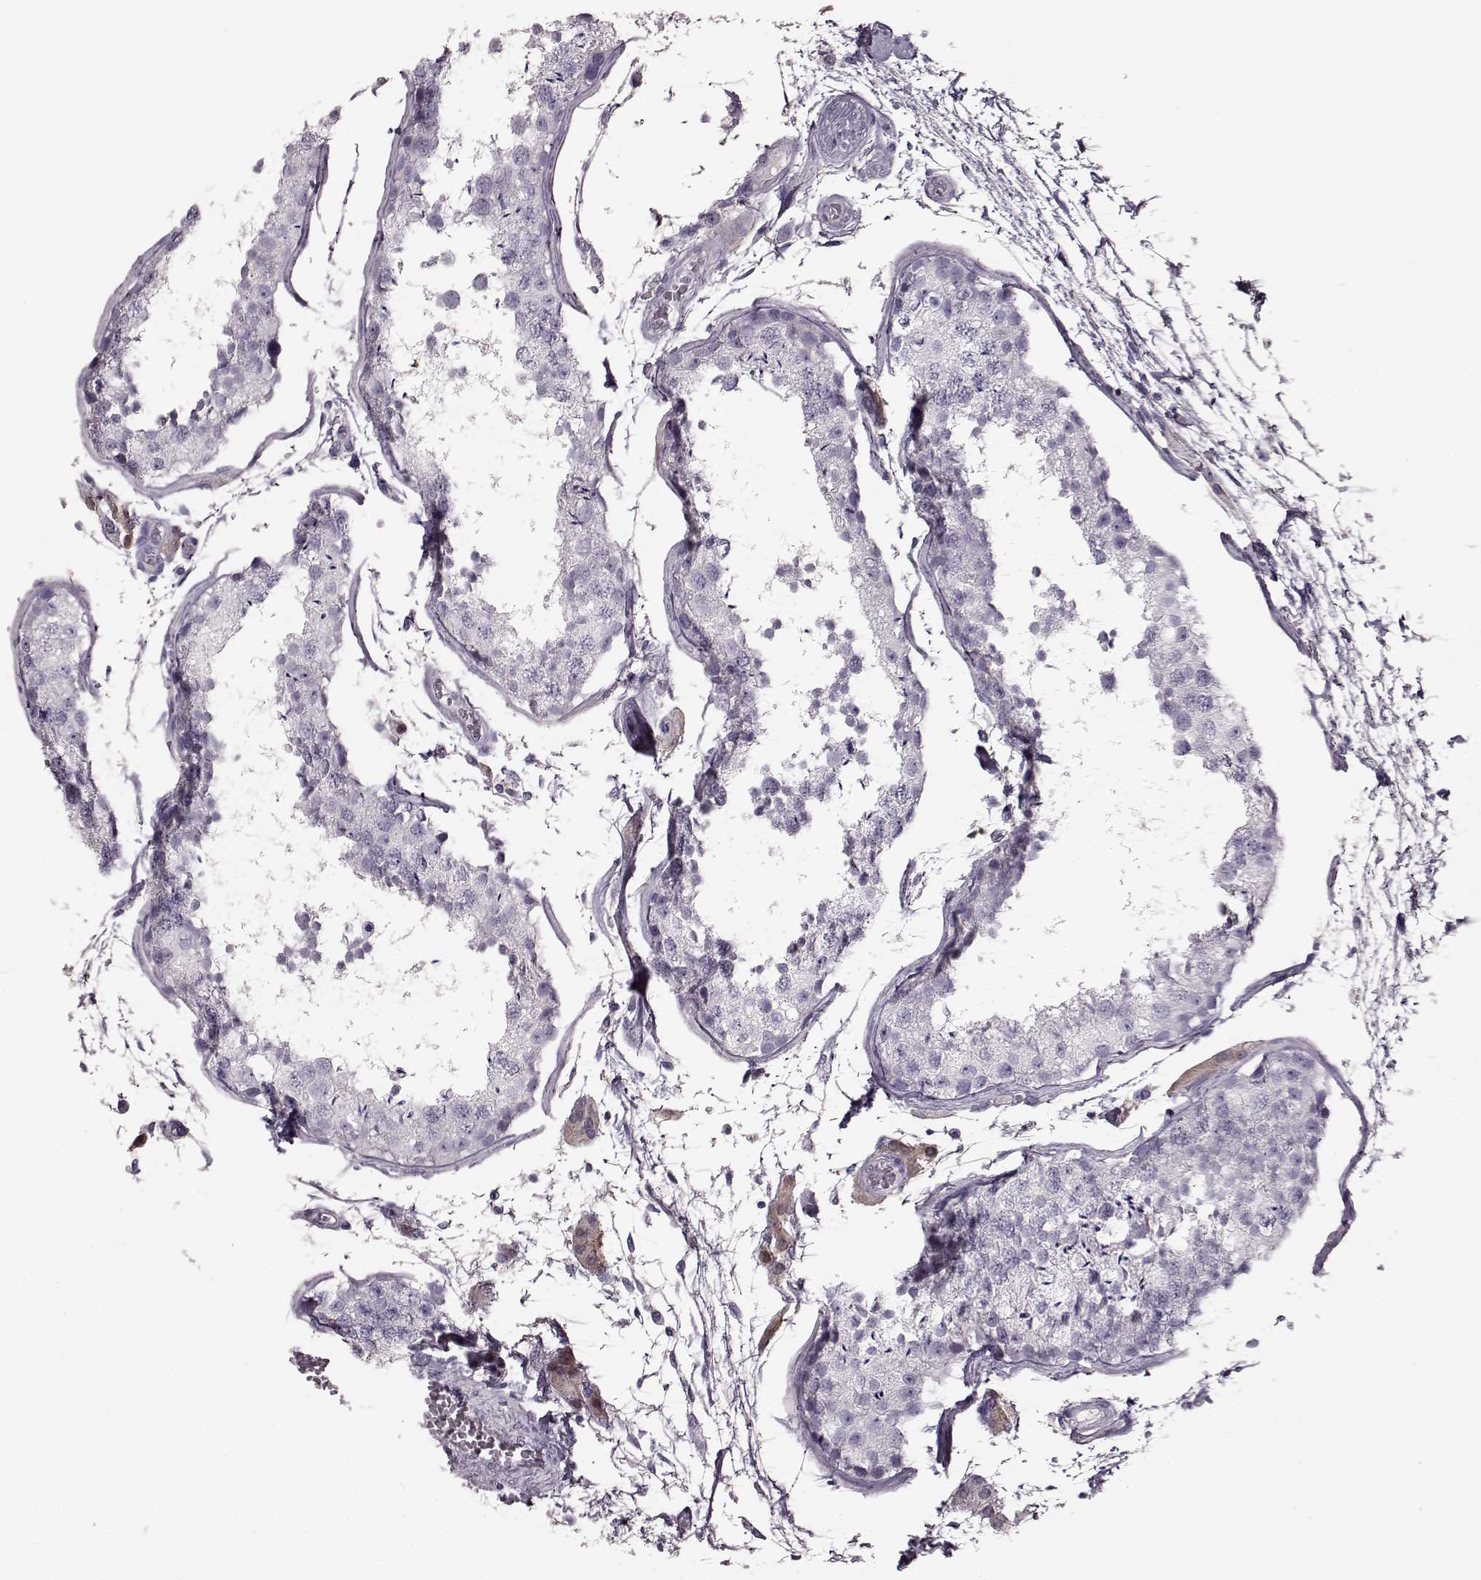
{"staining": {"intensity": "negative", "quantity": "none", "location": "none"}, "tissue": "testis", "cell_type": "Cells in seminiferous ducts", "image_type": "normal", "snomed": [{"axis": "morphology", "description": "Normal tissue, NOS"}, {"axis": "topography", "description": "Testis"}], "caption": "Protein analysis of unremarkable testis reveals no significant positivity in cells in seminiferous ducts.", "gene": "SNTG1", "patient": {"sex": "male", "age": 29}}